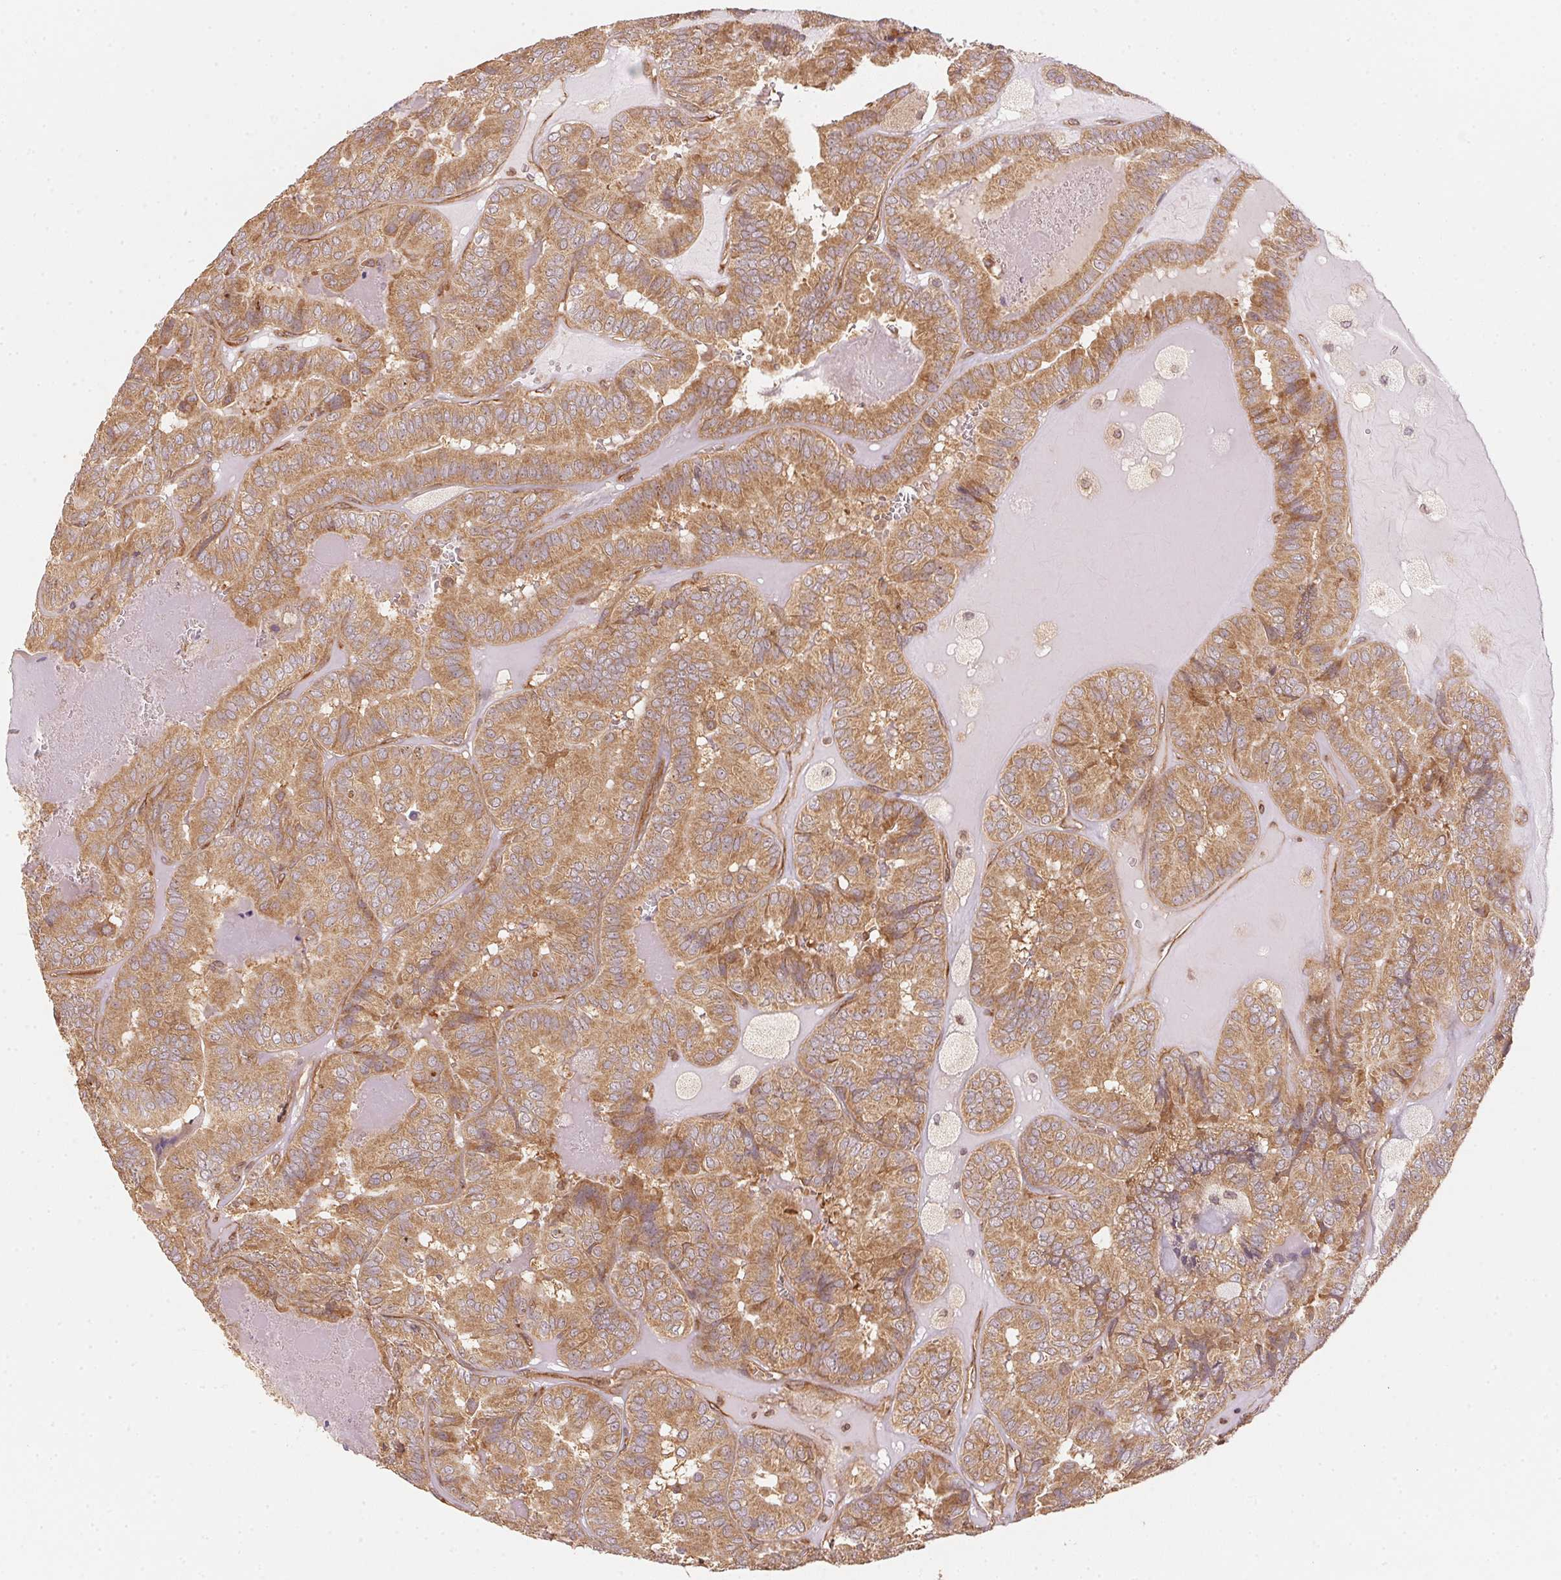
{"staining": {"intensity": "moderate", "quantity": ">75%", "location": "cytoplasmic/membranous"}, "tissue": "thyroid cancer", "cell_type": "Tumor cells", "image_type": "cancer", "snomed": [{"axis": "morphology", "description": "Papillary adenocarcinoma, NOS"}, {"axis": "topography", "description": "Thyroid gland"}], "caption": "Protein expression analysis of thyroid cancer (papillary adenocarcinoma) exhibits moderate cytoplasmic/membranous positivity in about >75% of tumor cells.", "gene": "STRN4", "patient": {"sex": "female", "age": 75}}